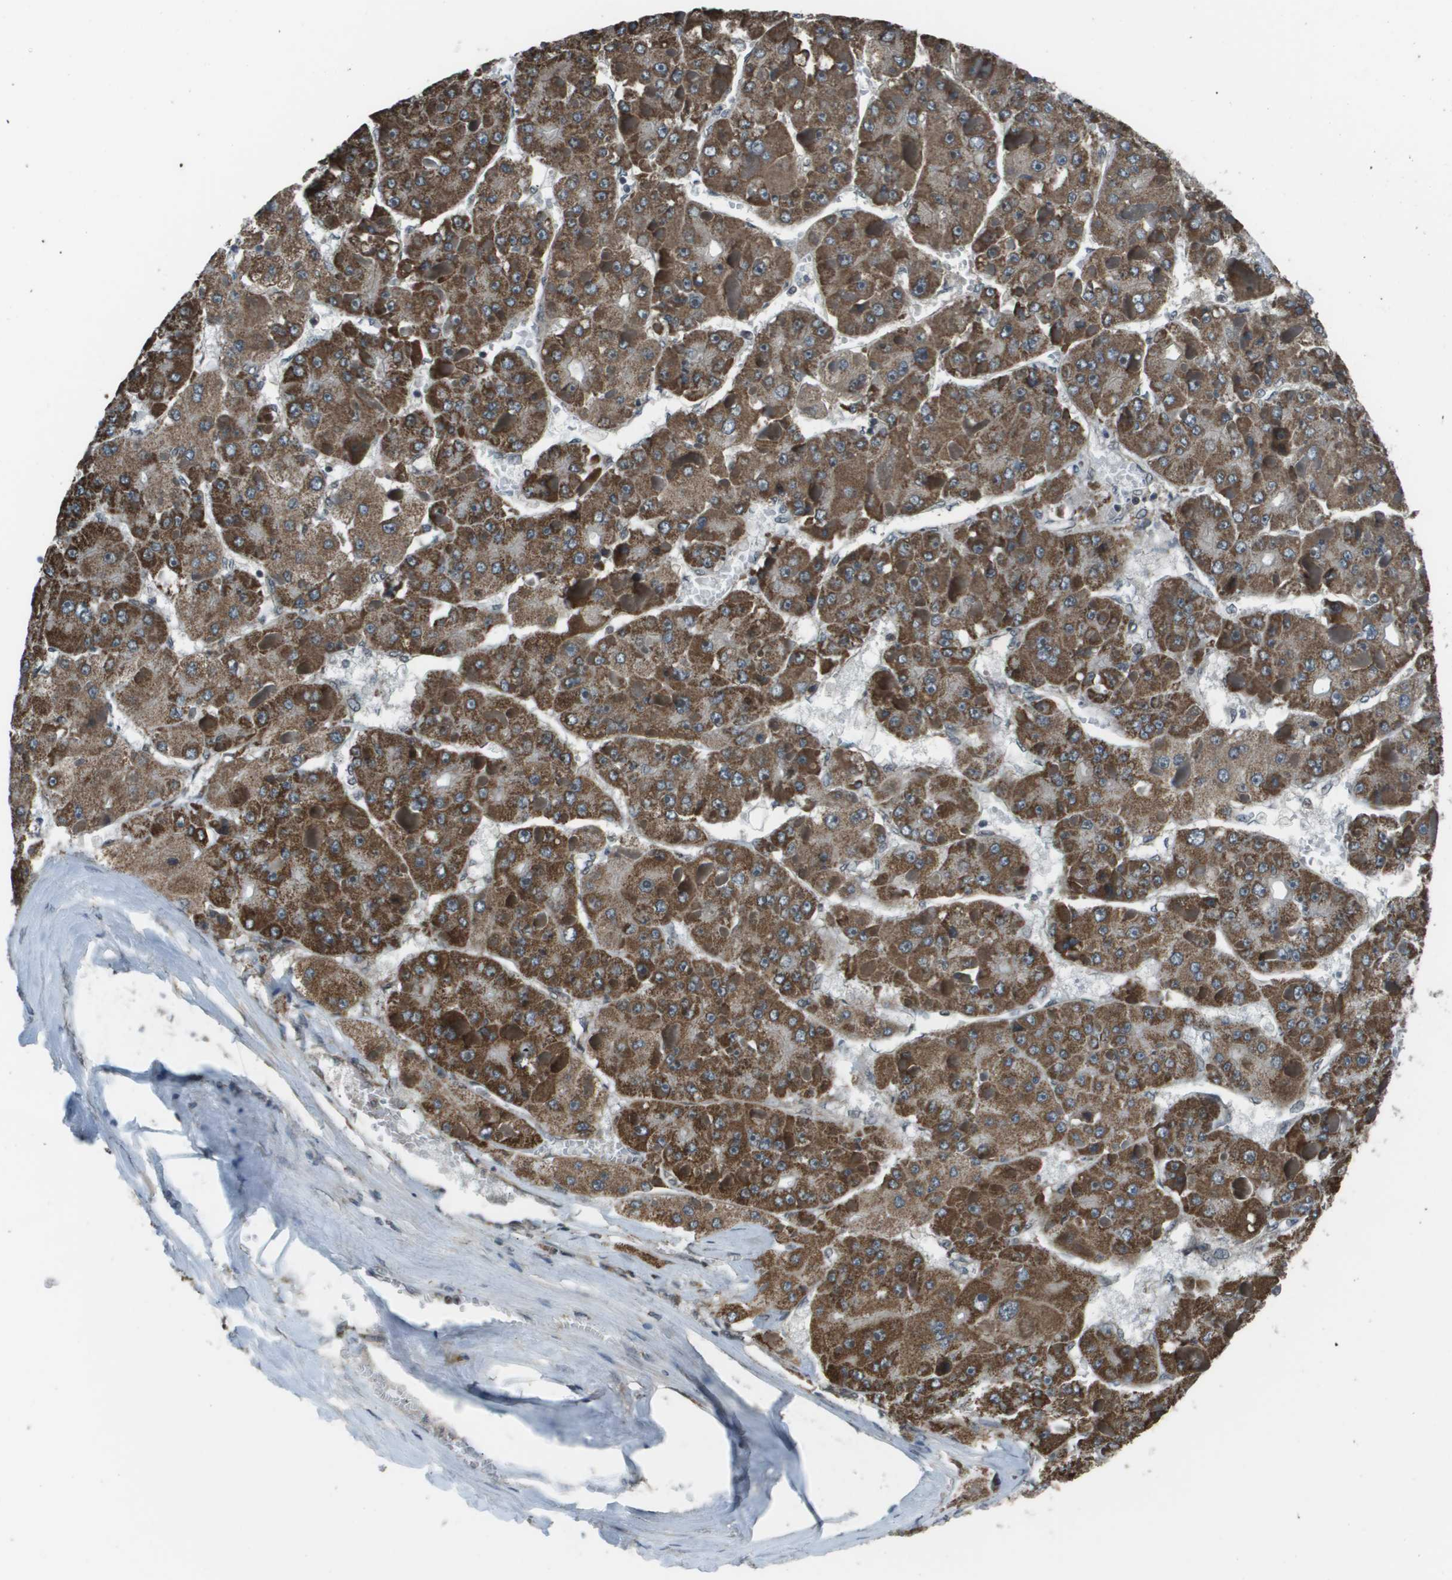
{"staining": {"intensity": "strong", "quantity": ">75%", "location": "cytoplasmic/membranous"}, "tissue": "liver cancer", "cell_type": "Tumor cells", "image_type": "cancer", "snomed": [{"axis": "morphology", "description": "Carcinoma, Hepatocellular, NOS"}, {"axis": "topography", "description": "Liver"}], "caption": "About >75% of tumor cells in liver hepatocellular carcinoma display strong cytoplasmic/membranous protein expression as visualized by brown immunohistochemical staining.", "gene": "PPFIA1", "patient": {"sex": "female", "age": 73}}